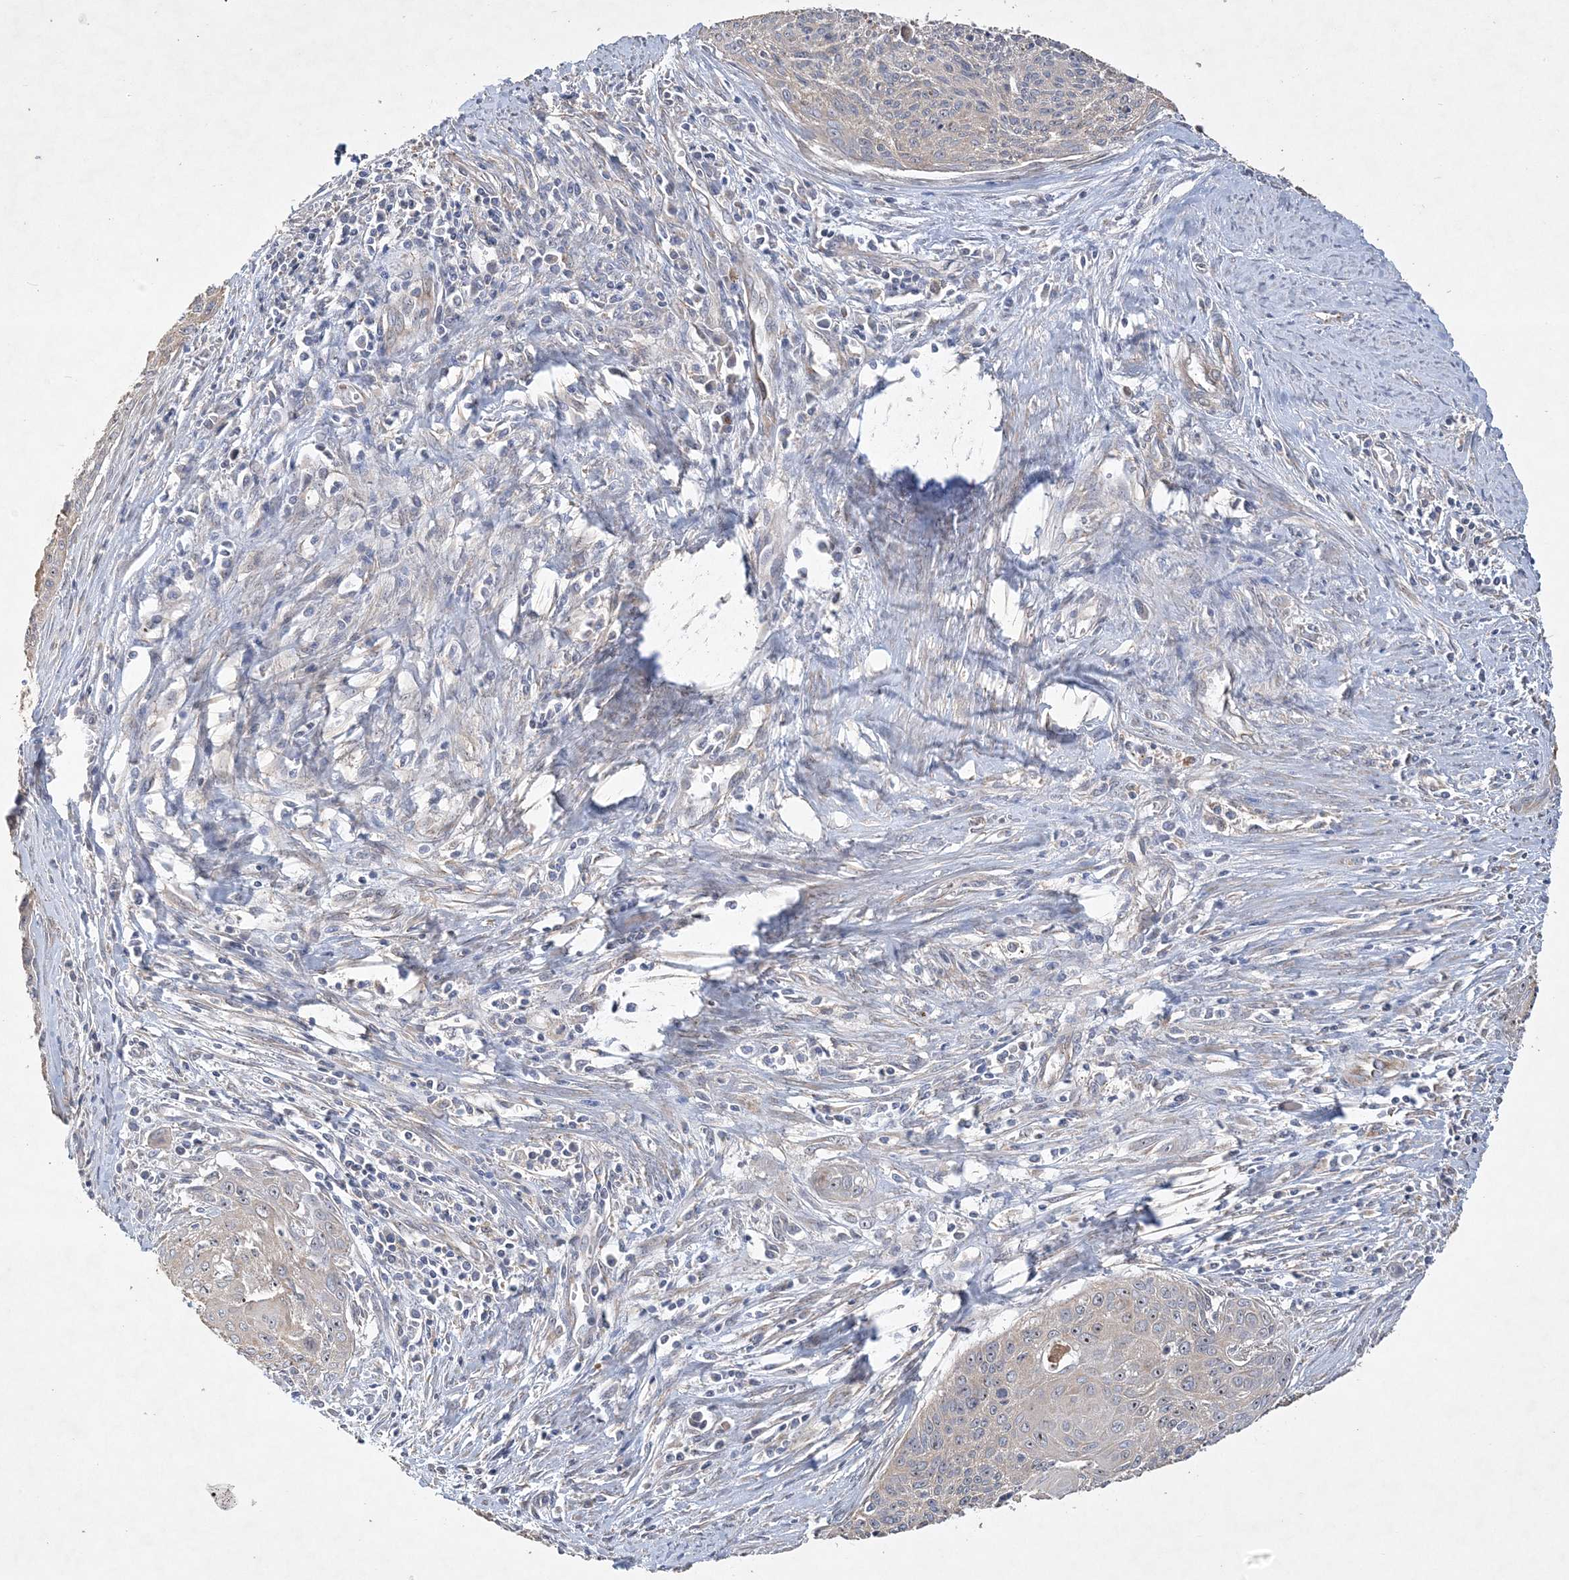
{"staining": {"intensity": "negative", "quantity": "none", "location": "none"}, "tissue": "cervical cancer", "cell_type": "Tumor cells", "image_type": "cancer", "snomed": [{"axis": "morphology", "description": "Squamous cell carcinoma, NOS"}, {"axis": "topography", "description": "Cervix"}], "caption": "DAB immunohistochemical staining of cervical cancer exhibits no significant positivity in tumor cells.", "gene": "FEZ2", "patient": {"sex": "female", "age": 55}}